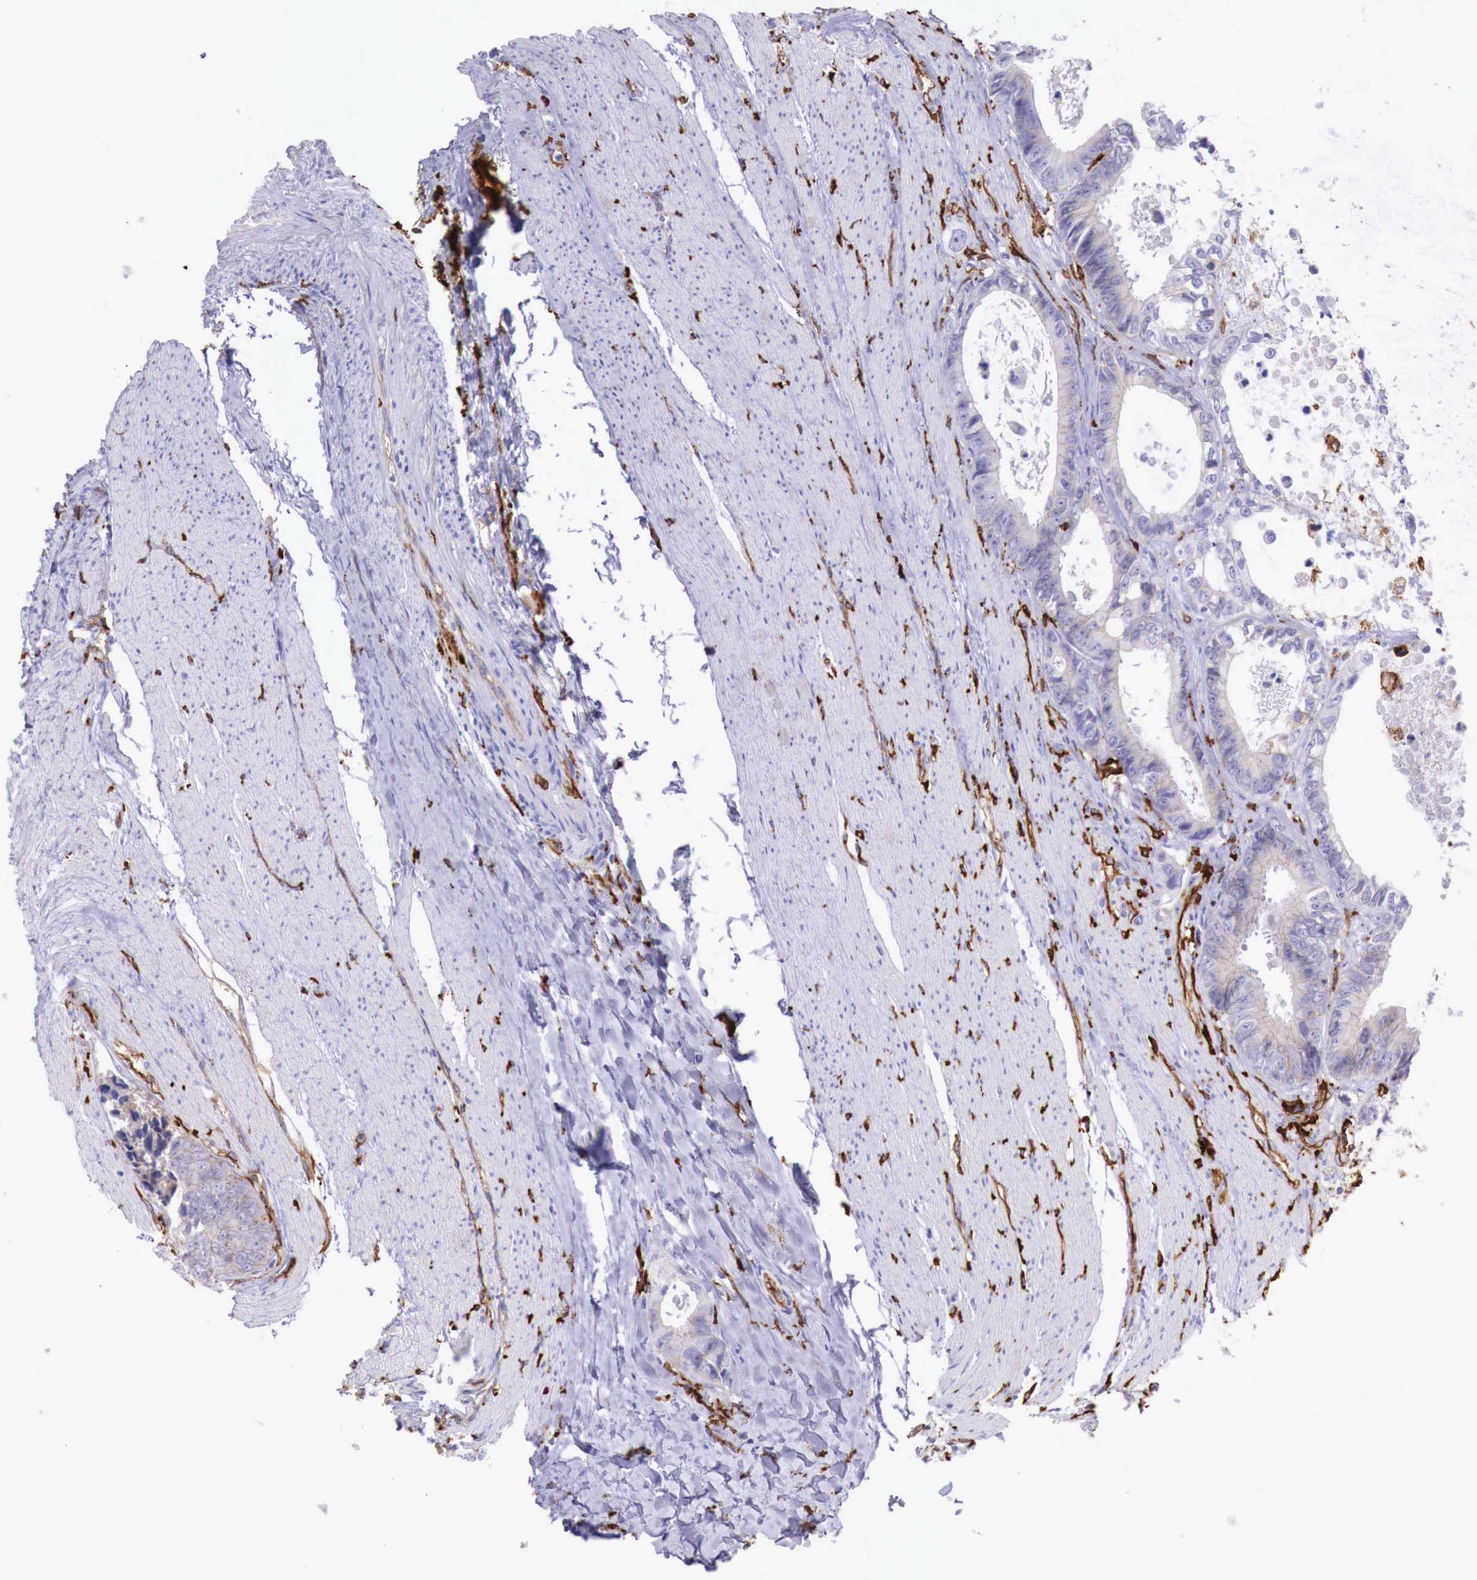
{"staining": {"intensity": "weak", "quantity": "25%-75%", "location": "cytoplasmic/membranous"}, "tissue": "colorectal cancer", "cell_type": "Tumor cells", "image_type": "cancer", "snomed": [{"axis": "morphology", "description": "Adenocarcinoma, NOS"}, {"axis": "topography", "description": "Rectum"}], "caption": "Immunohistochemistry micrograph of human adenocarcinoma (colorectal) stained for a protein (brown), which reveals low levels of weak cytoplasmic/membranous expression in about 25%-75% of tumor cells.", "gene": "MSR1", "patient": {"sex": "female", "age": 98}}